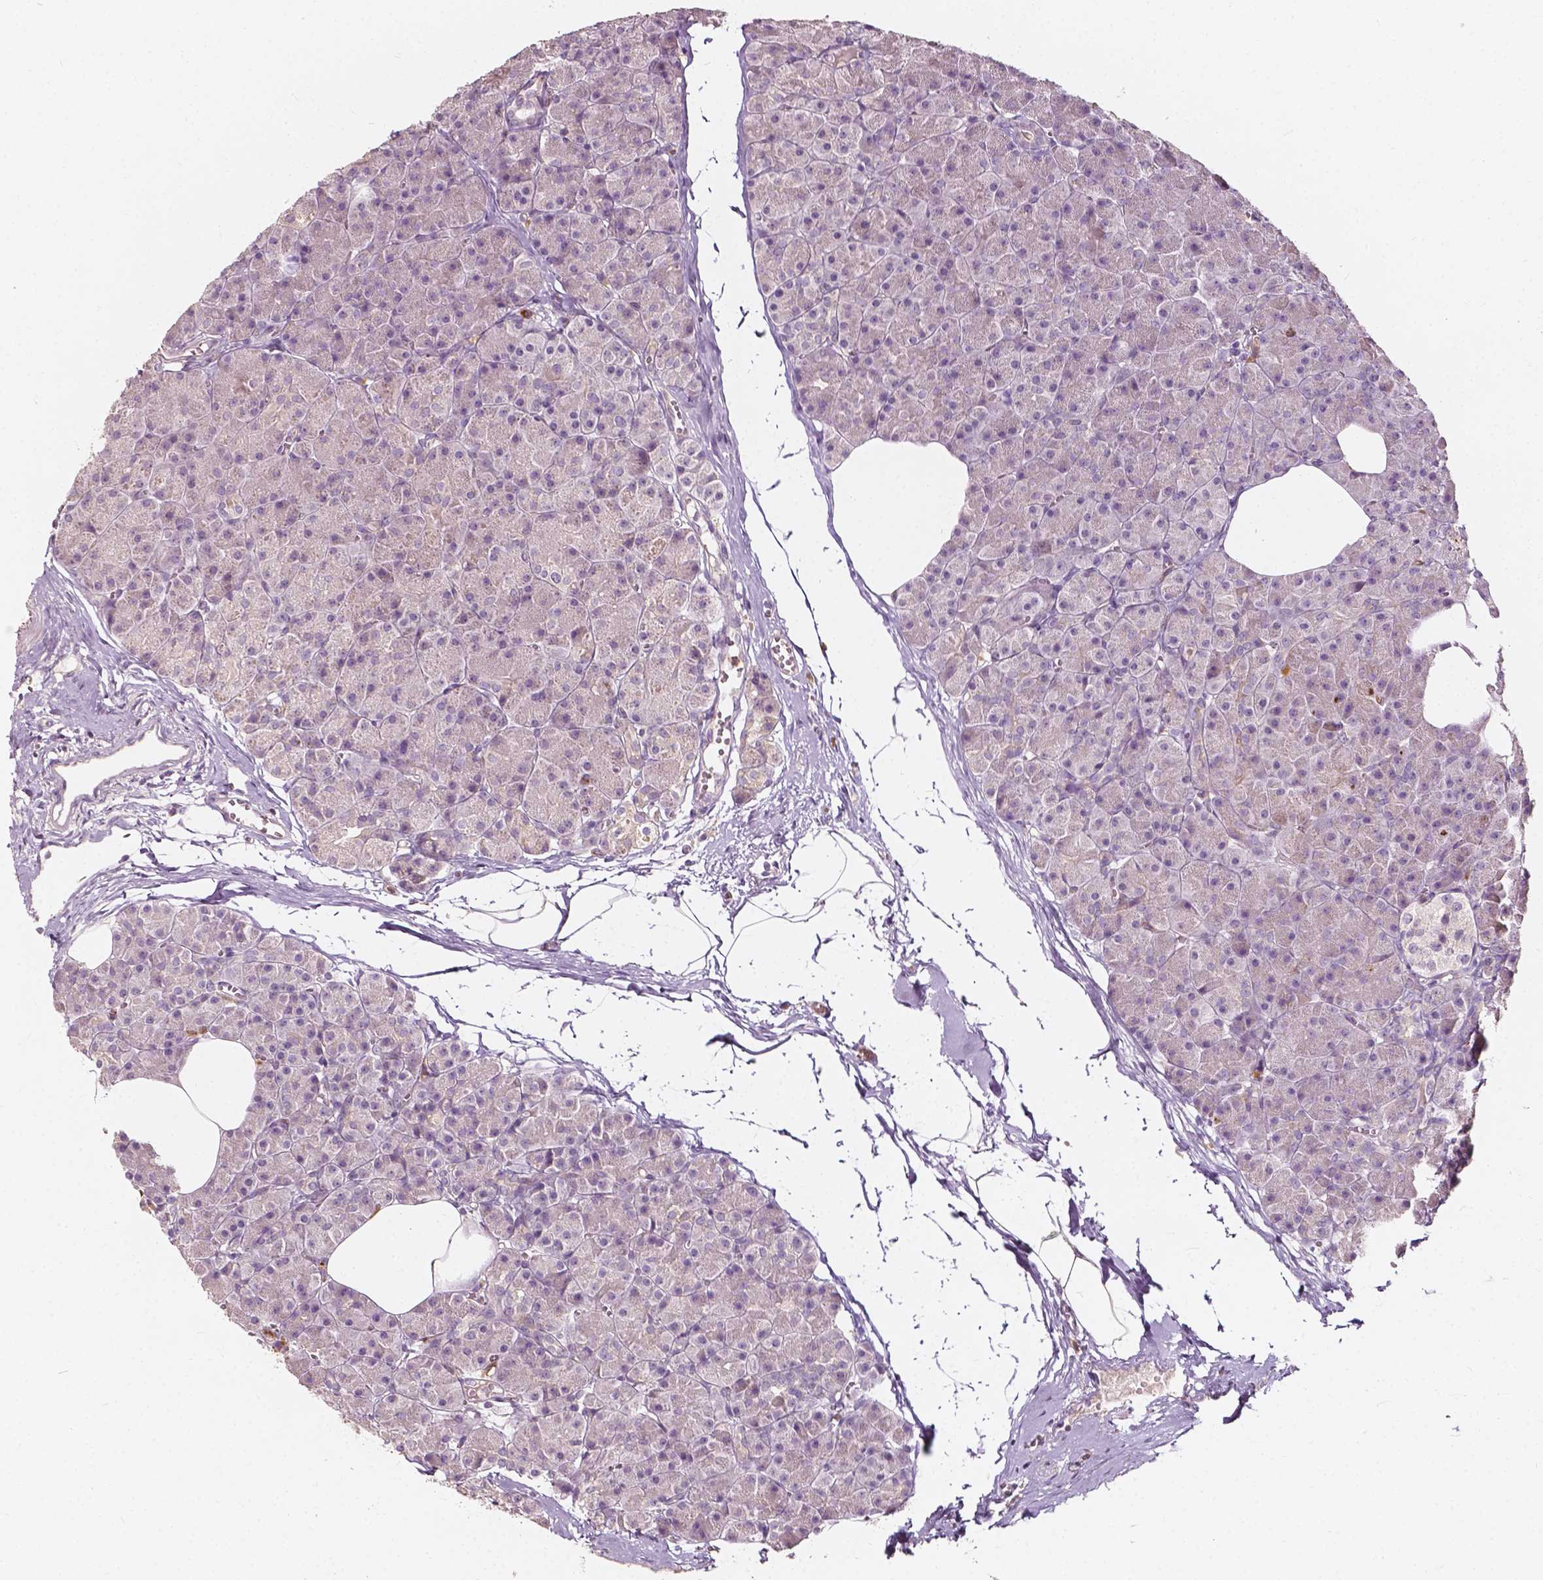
{"staining": {"intensity": "moderate", "quantity": "<25%", "location": "cytoplasmic/membranous"}, "tissue": "pancreas", "cell_type": "Exocrine glandular cells", "image_type": "normal", "snomed": [{"axis": "morphology", "description": "Normal tissue, NOS"}, {"axis": "topography", "description": "Pancreas"}], "caption": "Immunohistochemical staining of normal human pancreas shows moderate cytoplasmic/membranous protein expression in about <25% of exocrine glandular cells.", "gene": "NPC1L1", "patient": {"sex": "female", "age": 45}}